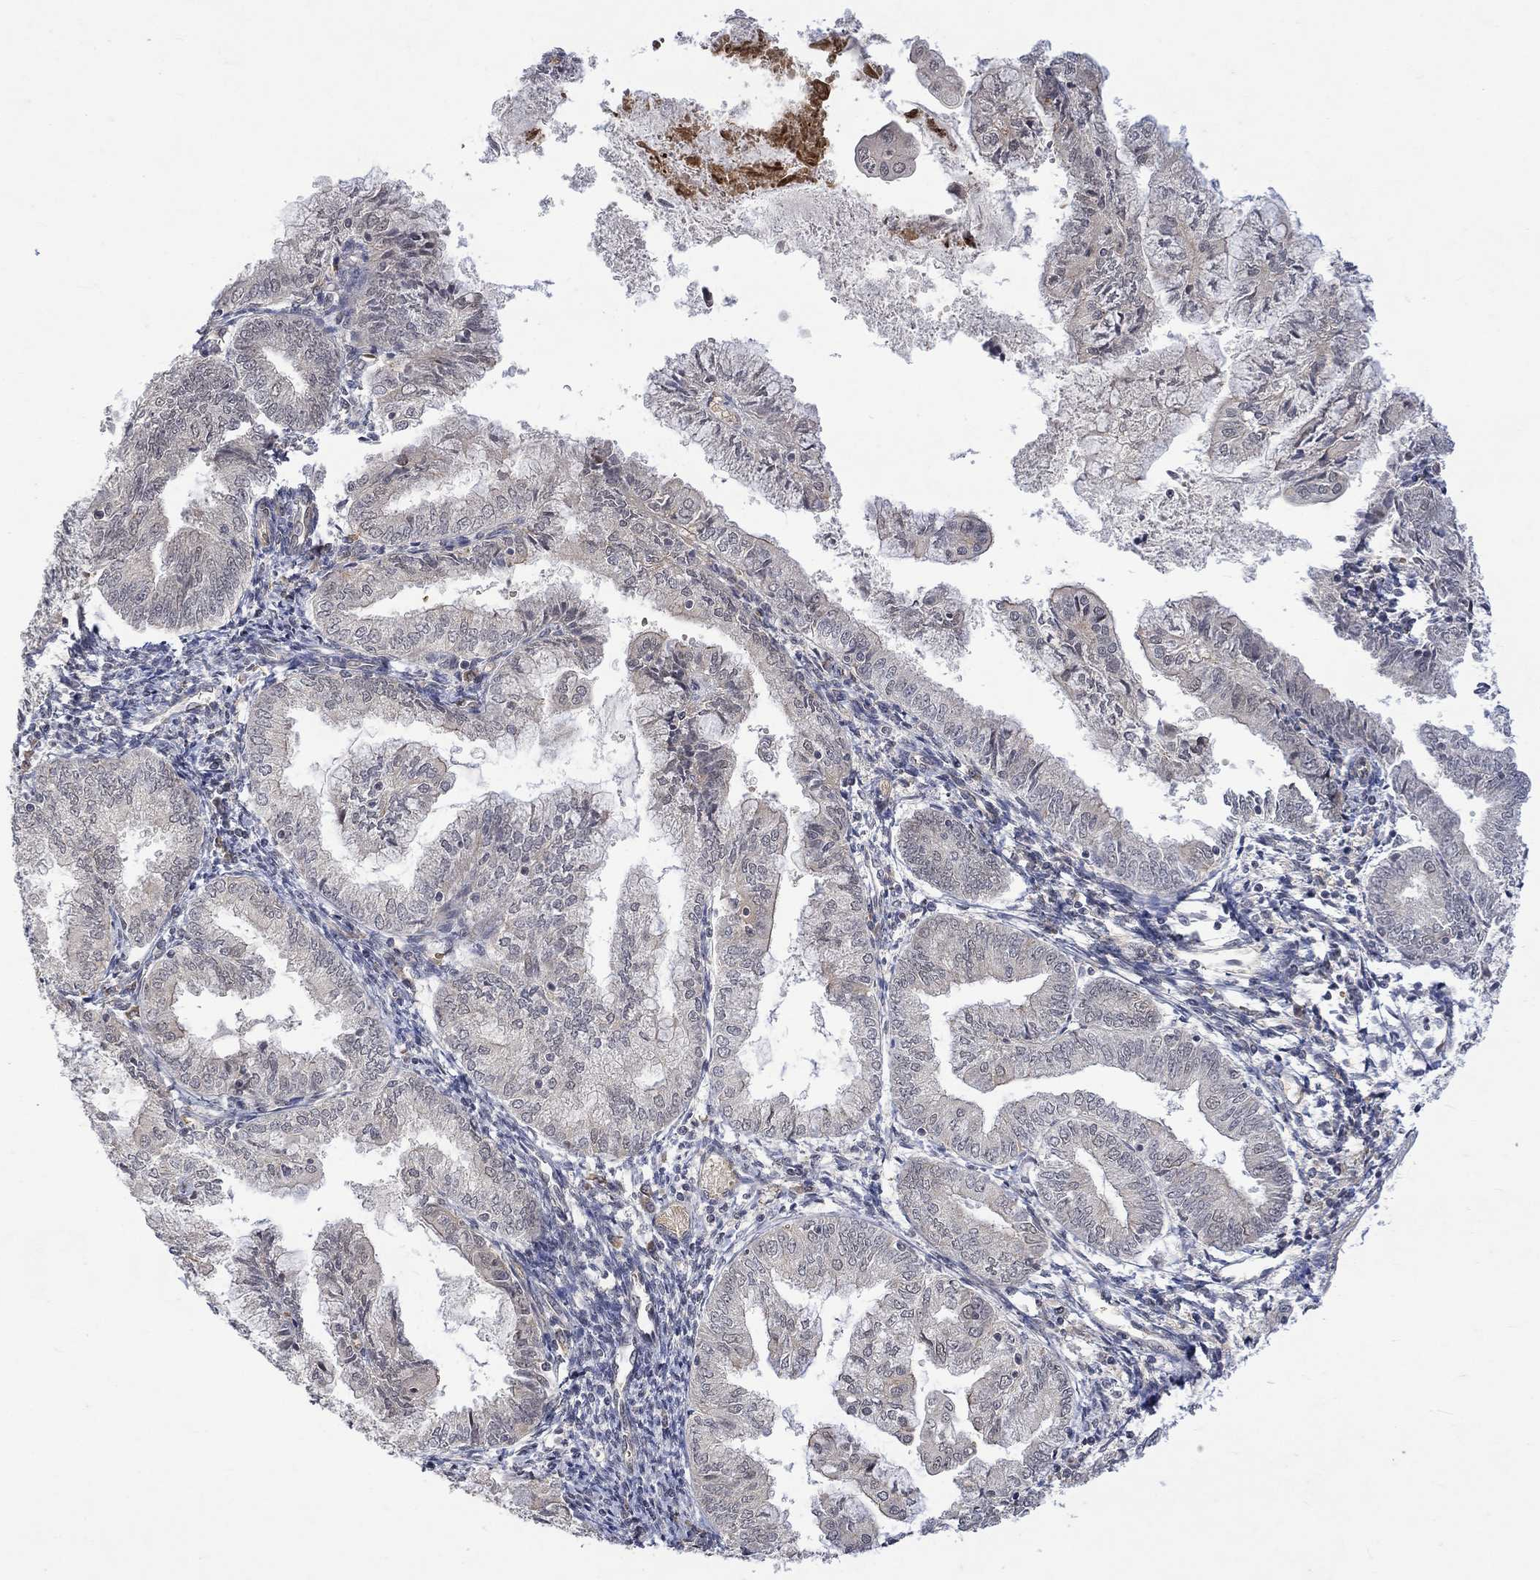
{"staining": {"intensity": "weak", "quantity": "<25%", "location": "cytoplasmic/membranous"}, "tissue": "endometrial cancer", "cell_type": "Tumor cells", "image_type": "cancer", "snomed": [{"axis": "morphology", "description": "Adenocarcinoma, NOS"}, {"axis": "topography", "description": "Endometrium"}], "caption": "Photomicrograph shows no significant protein expression in tumor cells of adenocarcinoma (endometrial).", "gene": "GRIN2D", "patient": {"sex": "female", "age": 56}}